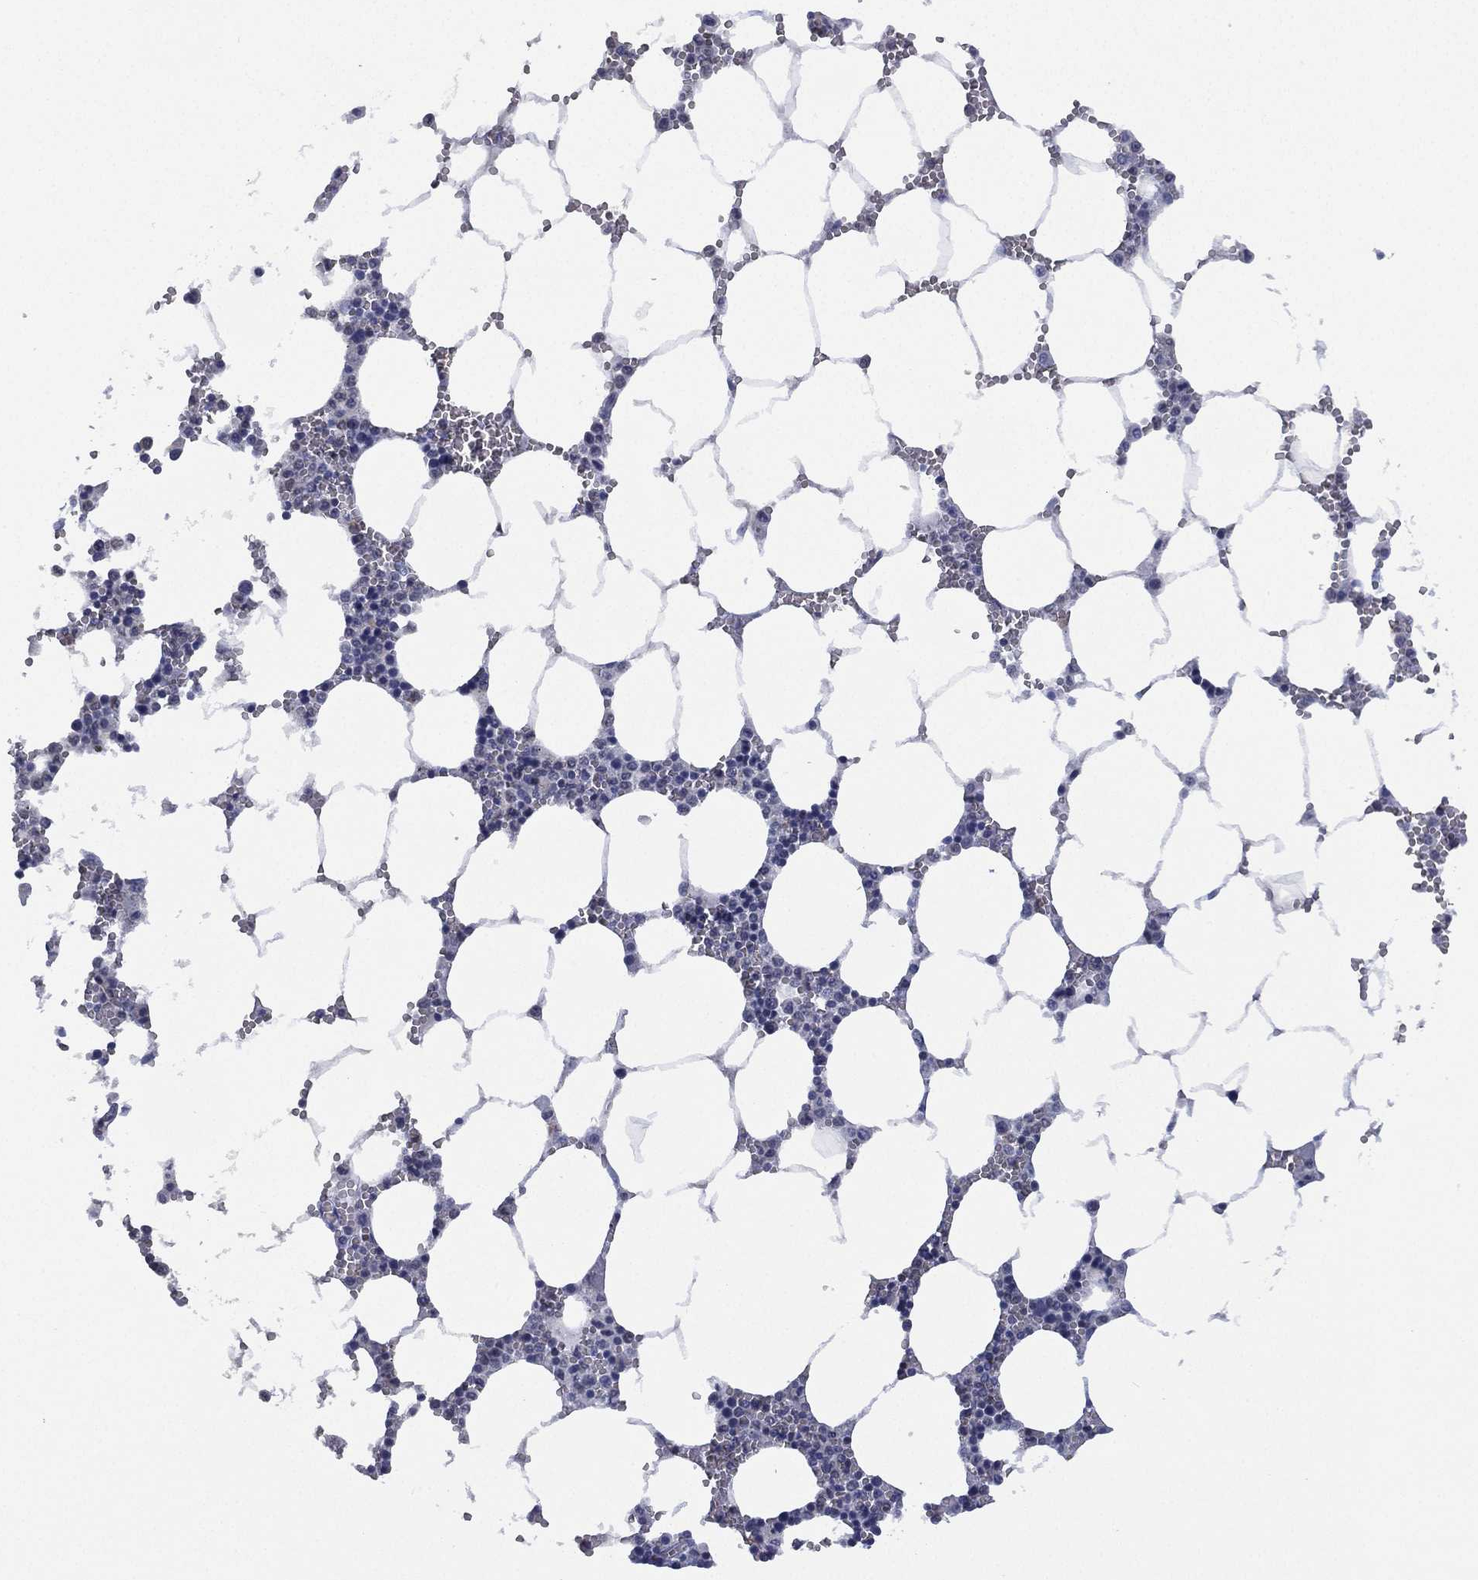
{"staining": {"intensity": "negative", "quantity": "none", "location": "none"}, "tissue": "bone marrow", "cell_type": "Hematopoietic cells", "image_type": "normal", "snomed": [{"axis": "morphology", "description": "Normal tissue, NOS"}, {"axis": "topography", "description": "Bone marrow"}], "caption": "Photomicrograph shows no significant protein expression in hematopoietic cells of normal bone marrow. (DAB (3,3'-diaminobenzidine) IHC with hematoxylin counter stain).", "gene": "ZNF711", "patient": {"sex": "female", "age": 64}}